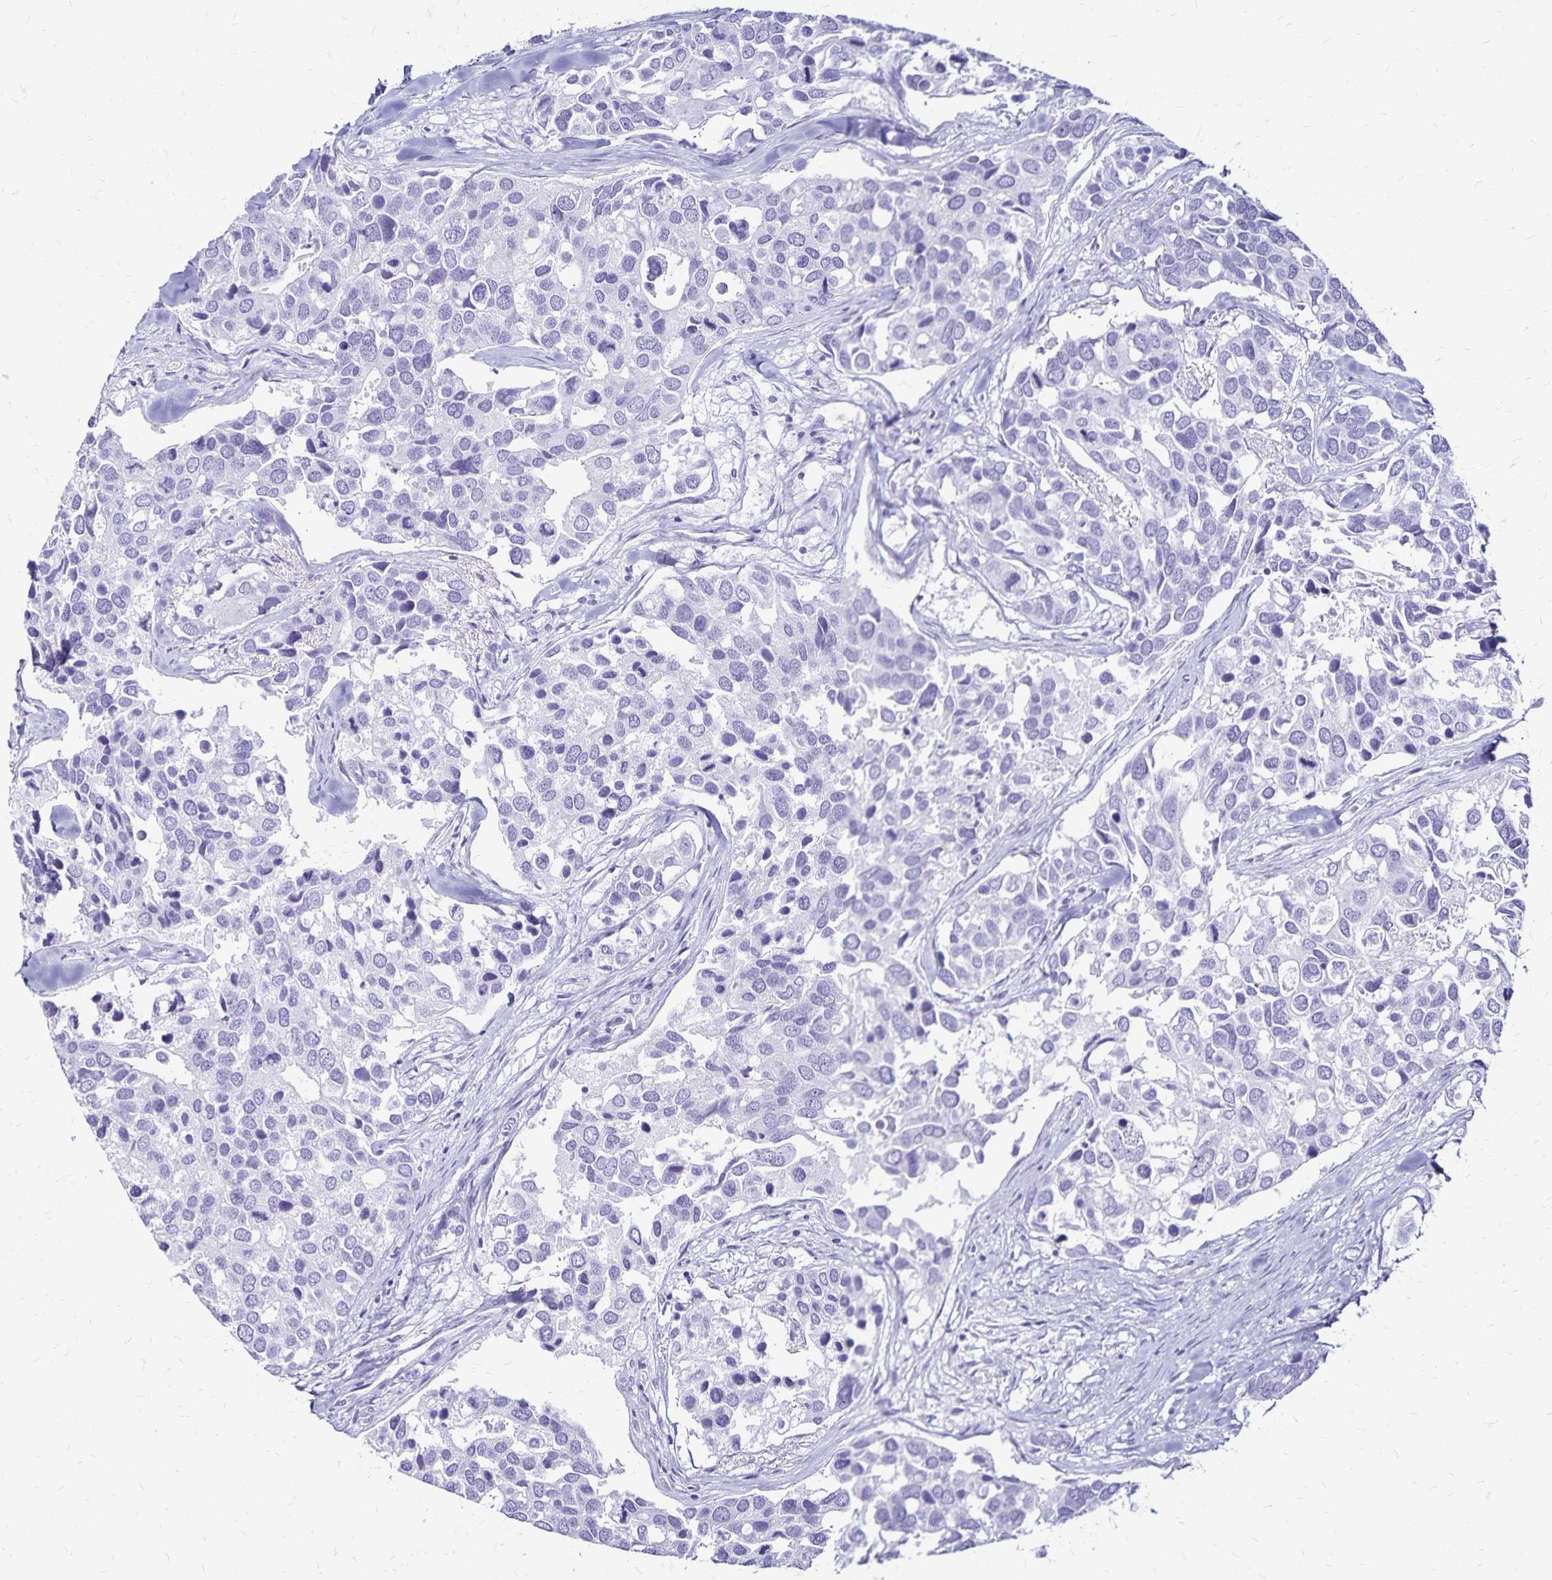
{"staining": {"intensity": "negative", "quantity": "none", "location": "none"}, "tissue": "breast cancer", "cell_type": "Tumor cells", "image_type": "cancer", "snomed": [{"axis": "morphology", "description": "Duct carcinoma"}, {"axis": "topography", "description": "Breast"}], "caption": "The photomicrograph reveals no staining of tumor cells in breast infiltrating ductal carcinoma.", "gene": "LIN28B", "patient": {"sex": "female", "age": 83}}